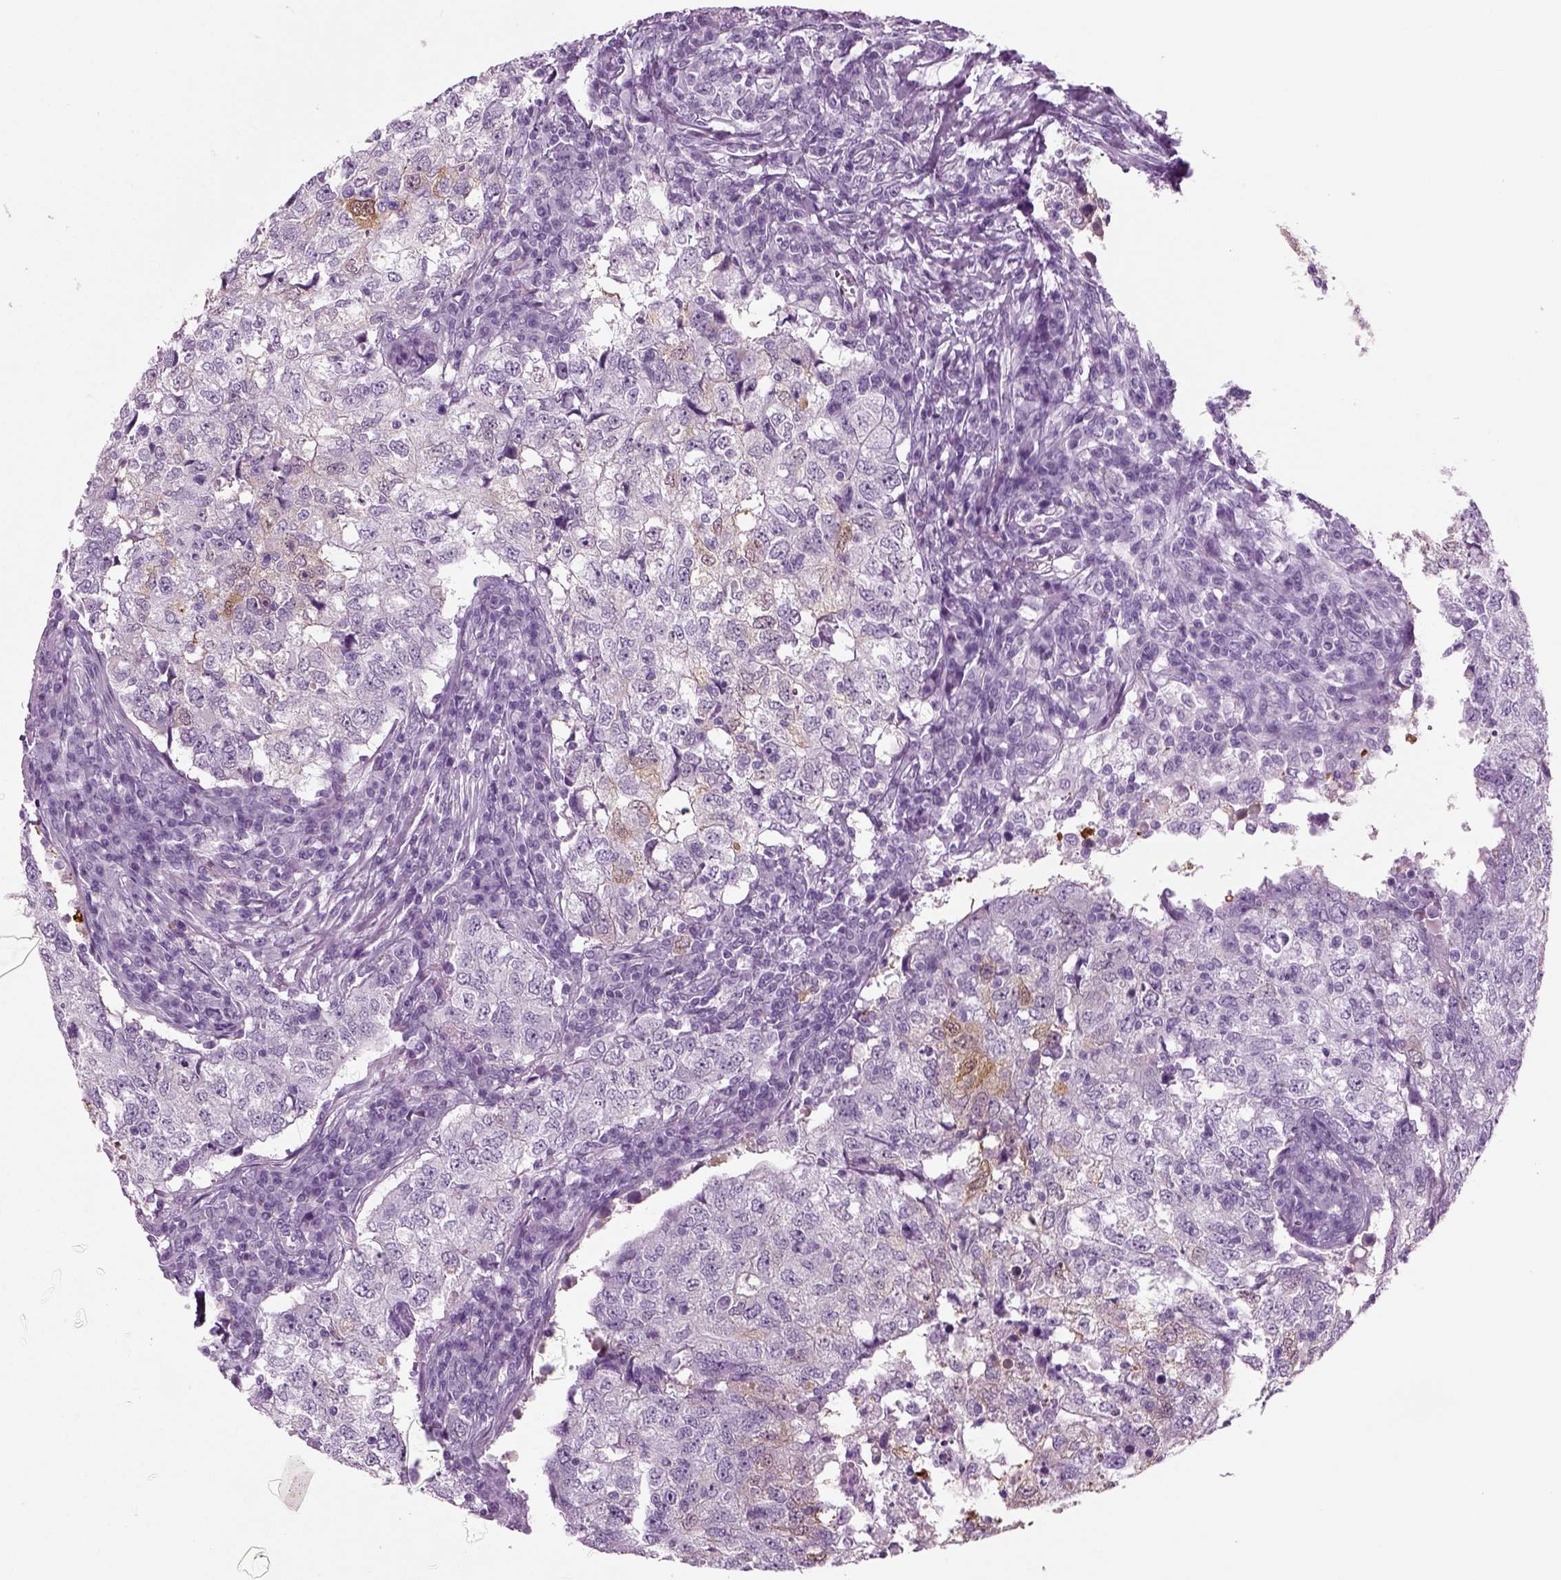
{"staining": {"intensity": "moderate", "quantity": "<25%", "location": "cytoplasmic/membranous"}, "tissue": "breast cancer", "cell_type": "Tumor cells", "image_type": "cancer", "snomed": [{"axis": "morphology", "description": "Duct carcinoma"}, {"axis": "topography", "description": "Breast"}], "caption": "IHC image of neoplastic tissue: breast infiltrating ductal carcinoma stained using IHC displays low levels of moderate protein expression localized specifically in the cytoplasmic/membranous of tumor cells, appearing as a cytoplasmic/membranous brown color.", "gene": "CRABP1", "patient": {"sex": "female", "age": 30}}